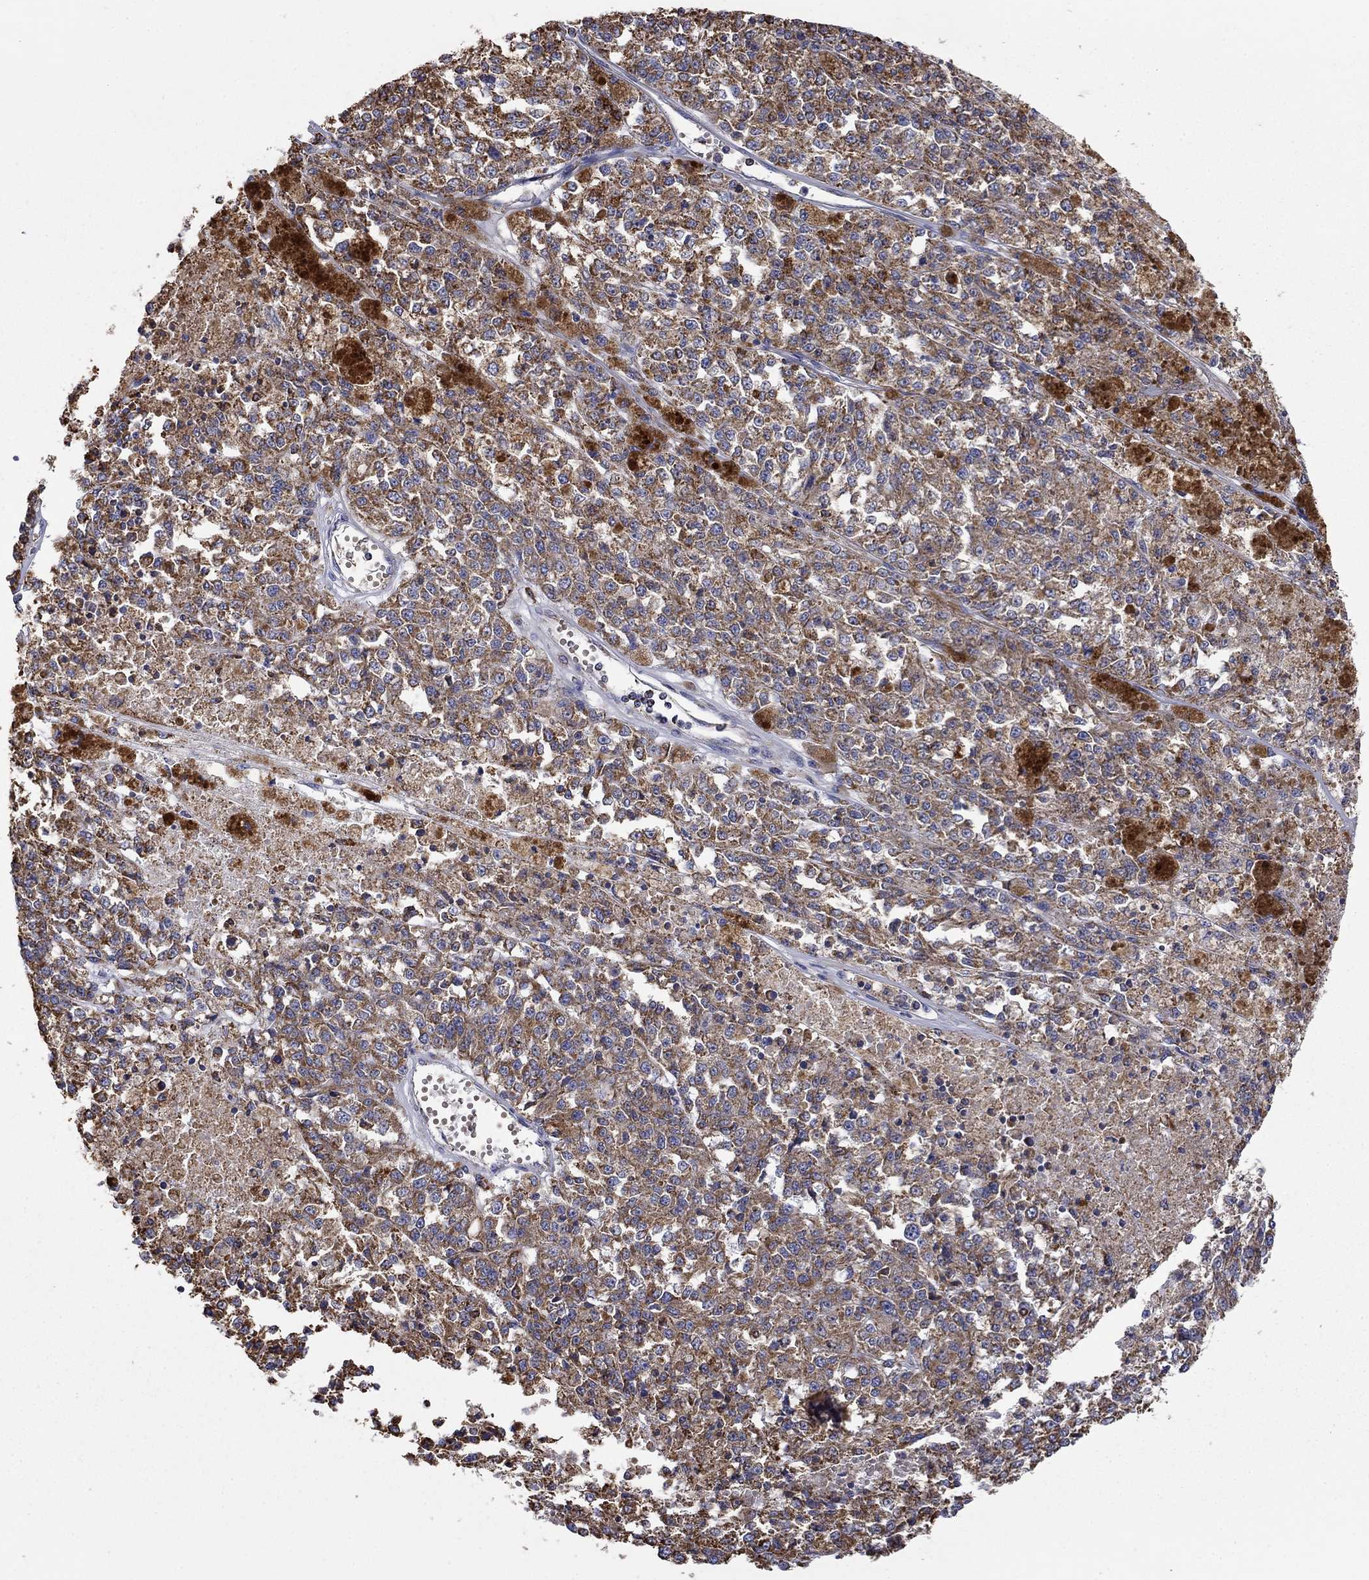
{"staining": {"intensity": "strong", "quantity": ">75%", "location": "cytoplasmic/membranous"}, "tissue": "melanoma", "cell_type": "Tumor cells", "image_type": "cancer", "snomed": [{"axis": "morphology", "description": "Malignant melanoma, Metastatic site"}, {"axis": "topography", "description": "Lymph node"}], "caption": "Malignant melanoma (metastatic site) tissue demonstrates strong cytoplasmic/membranous positivity in approximately >75% of tumor cells, visualized by immunohistochemistry.", "gene": "HPS5", "patient": {"sex": "female", "age": 64}}